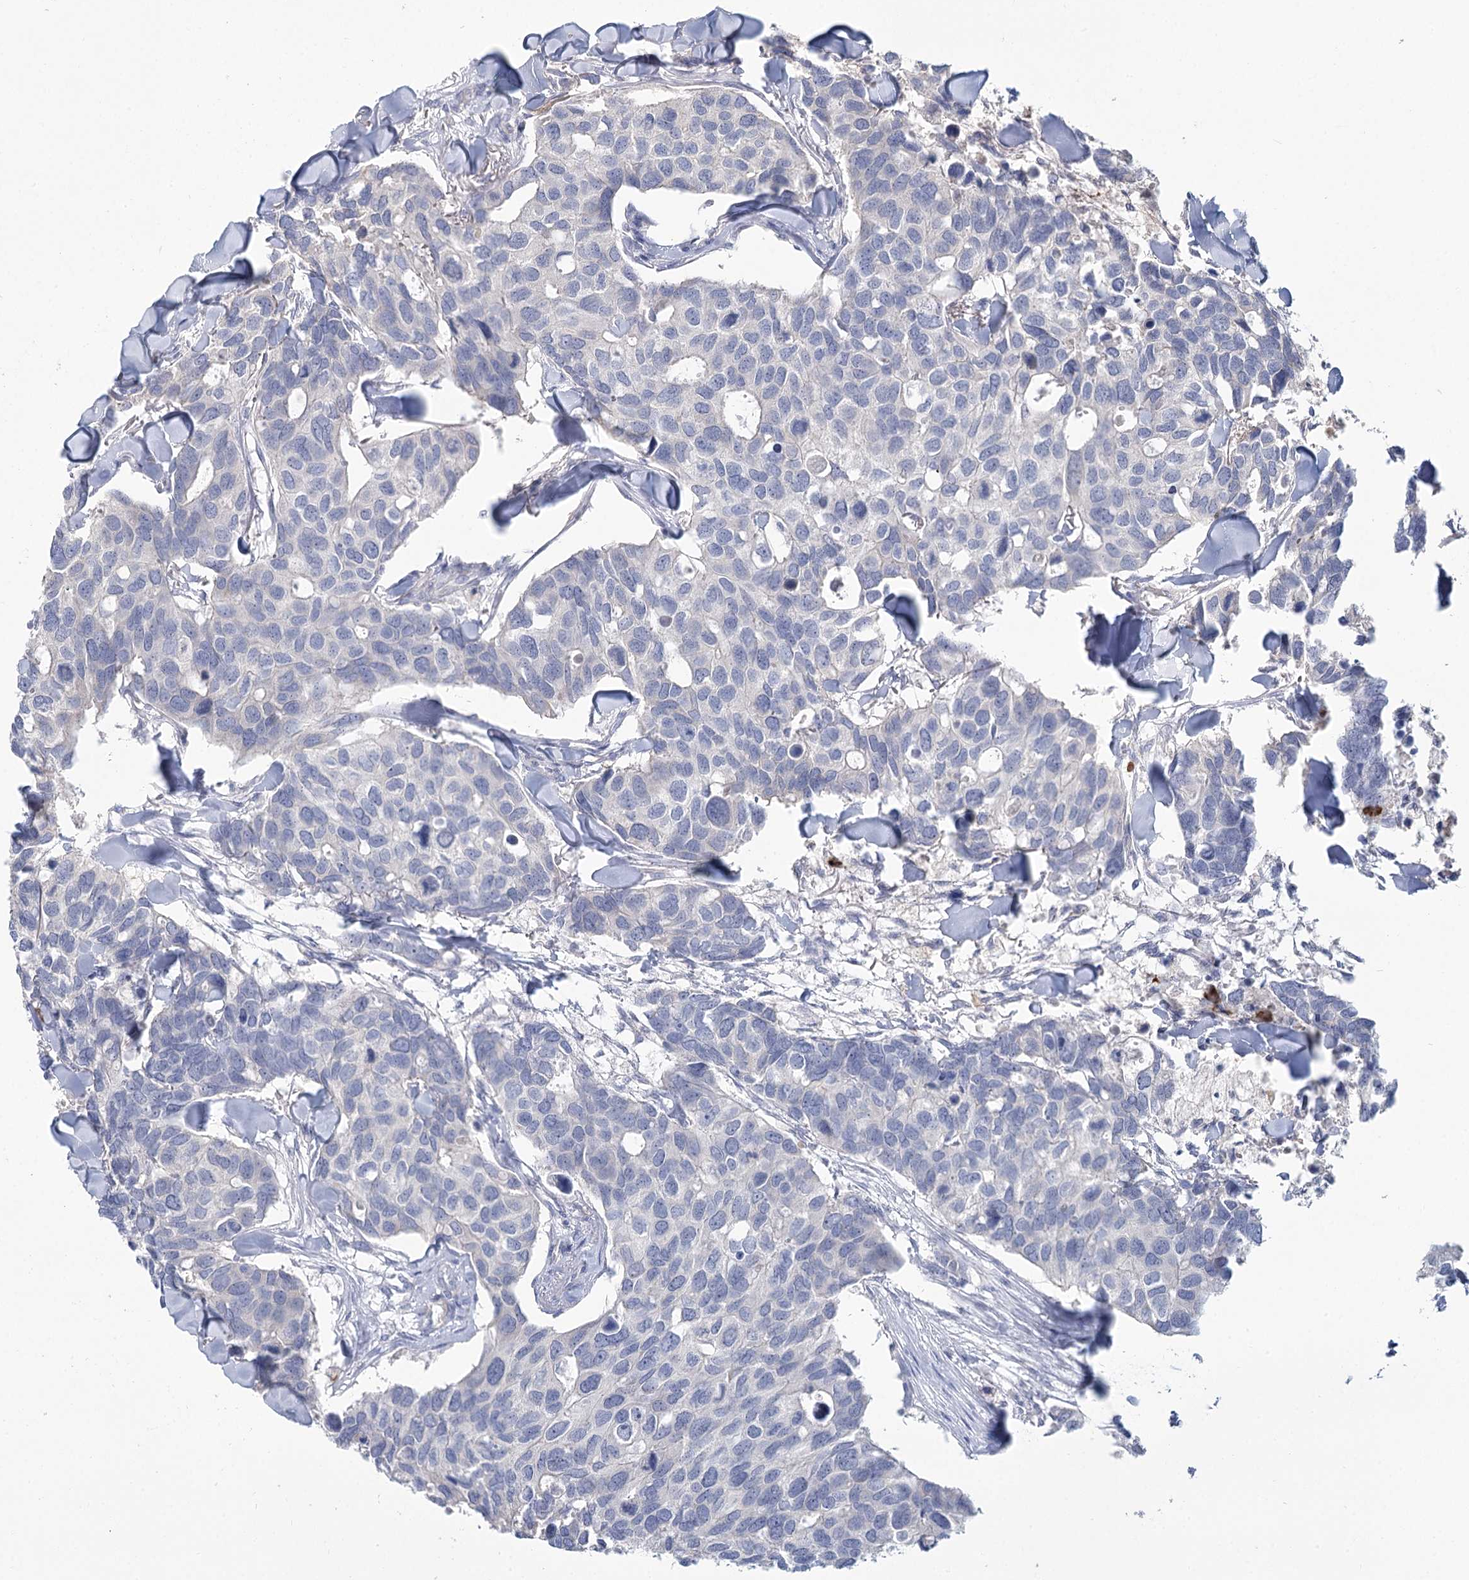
{"staining": {"intensity": "negative", "quantity": "none", "location": "none"}, "tissue": "breast cancer", "cell_type": "Tumor cells", "image_type": "cancer", "snomed": [{"axis": "morphology", "description": "Duct carcinoma"}, {"axis": "topography", "description": "Breast"}], "caption": "Histopathology image shows no protein positivity in tumor cells of breast intraductal carcinoma tissue.", "gene": "ARHGAP44", "patient": {"sex": "female", "age": 83}}